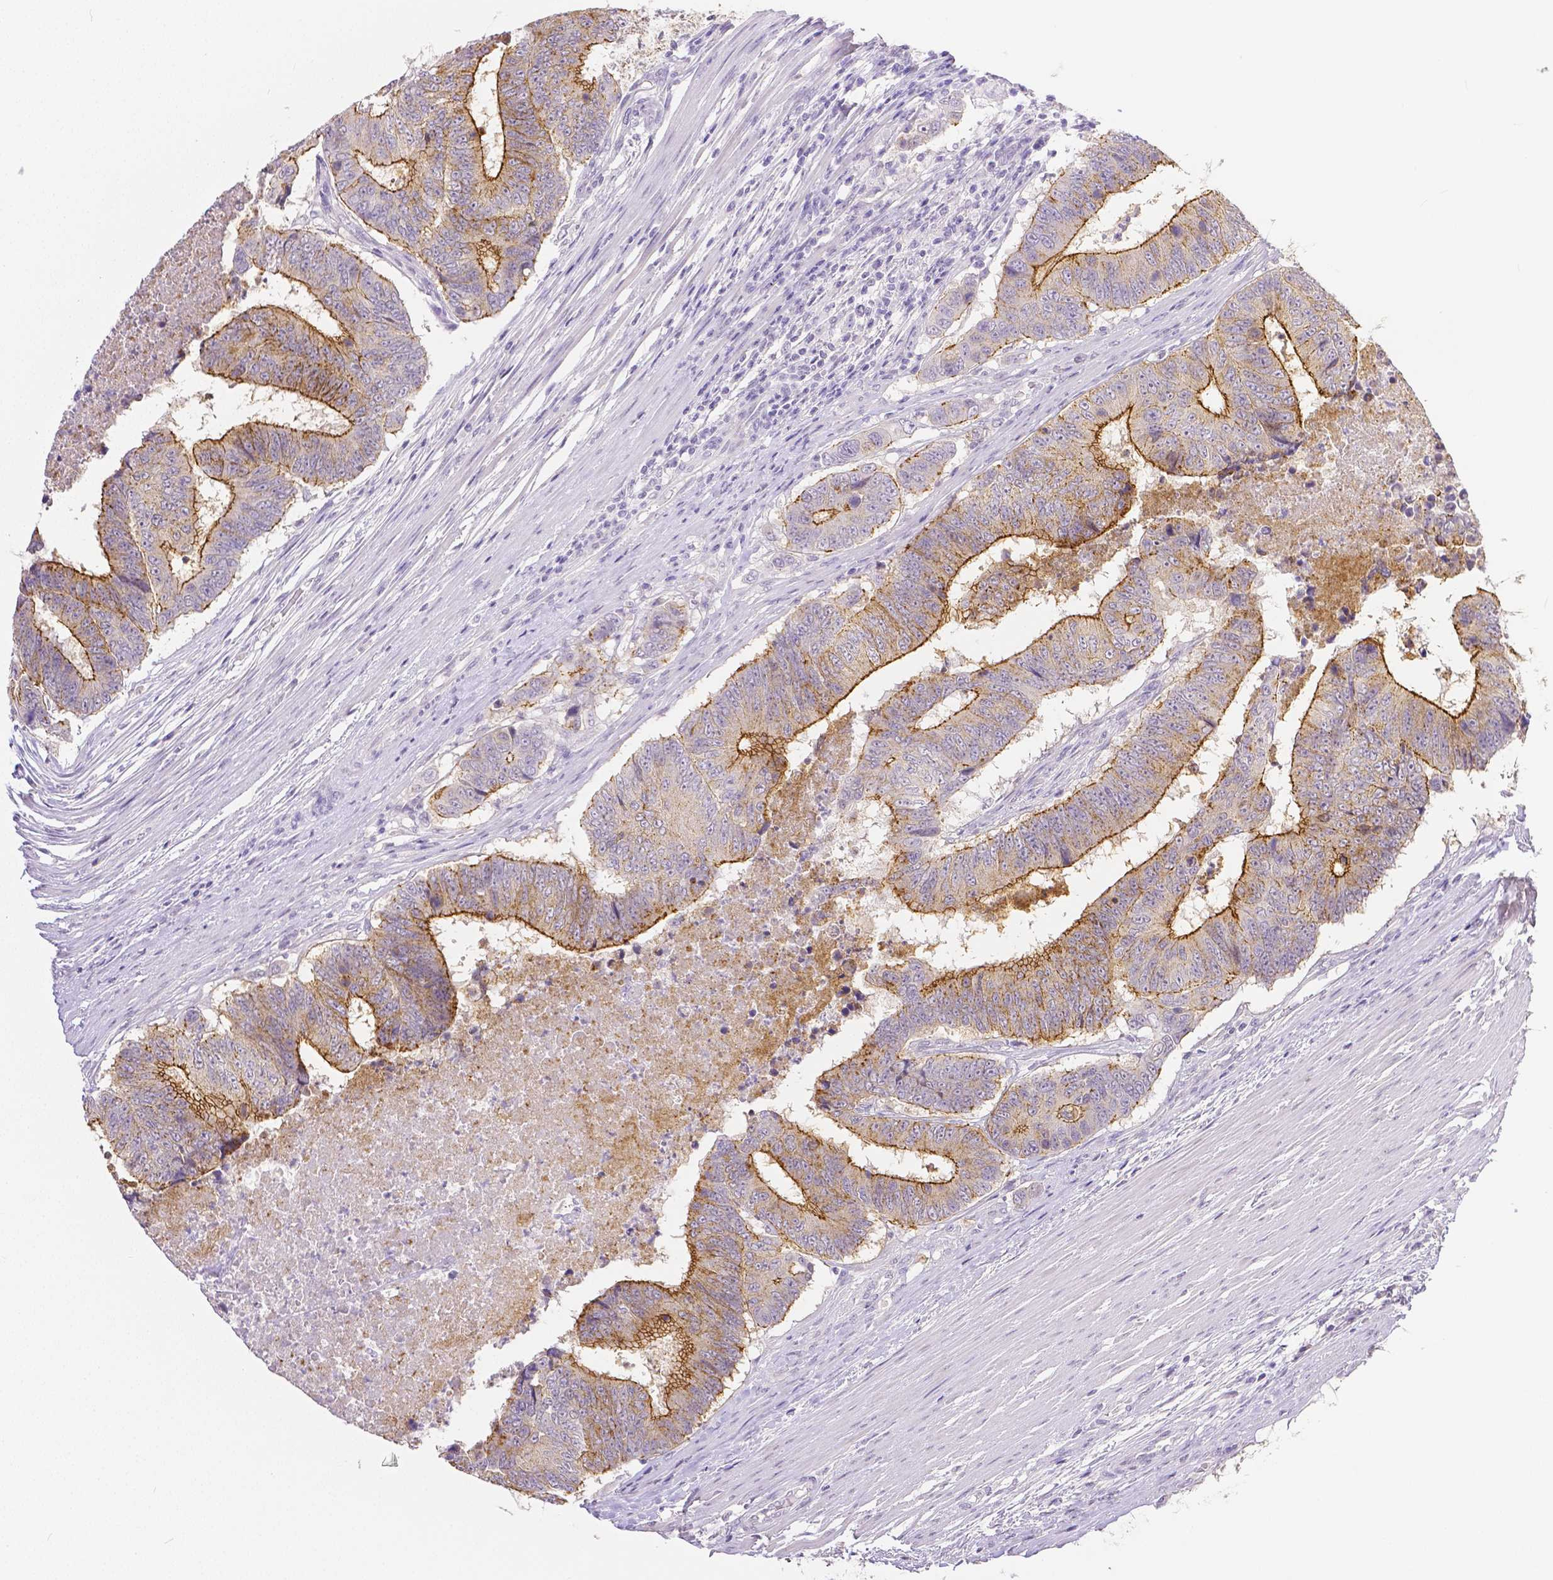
{"staining": {"intensity": "moderate", "quantity": ">75%", "location": "cytoplasmic/membranous"}, "tissue": "colorectal cancer", "cell_type": "Tumor cells", "image_type": "cancer", "snomed": [{"axis": "morphology", "description": "Adenocarcinoma, NOS"}, {"axis": "topography", "description": "Colon"}], "caption": "Protein expression analysis of human adenocarcinoma (colorectal) reveals moderate cytoplasmic/membranous positivity in about >75% of tumor cells.", "gene": "OCLN", "patient": {"sex": "female", "age": 48}}